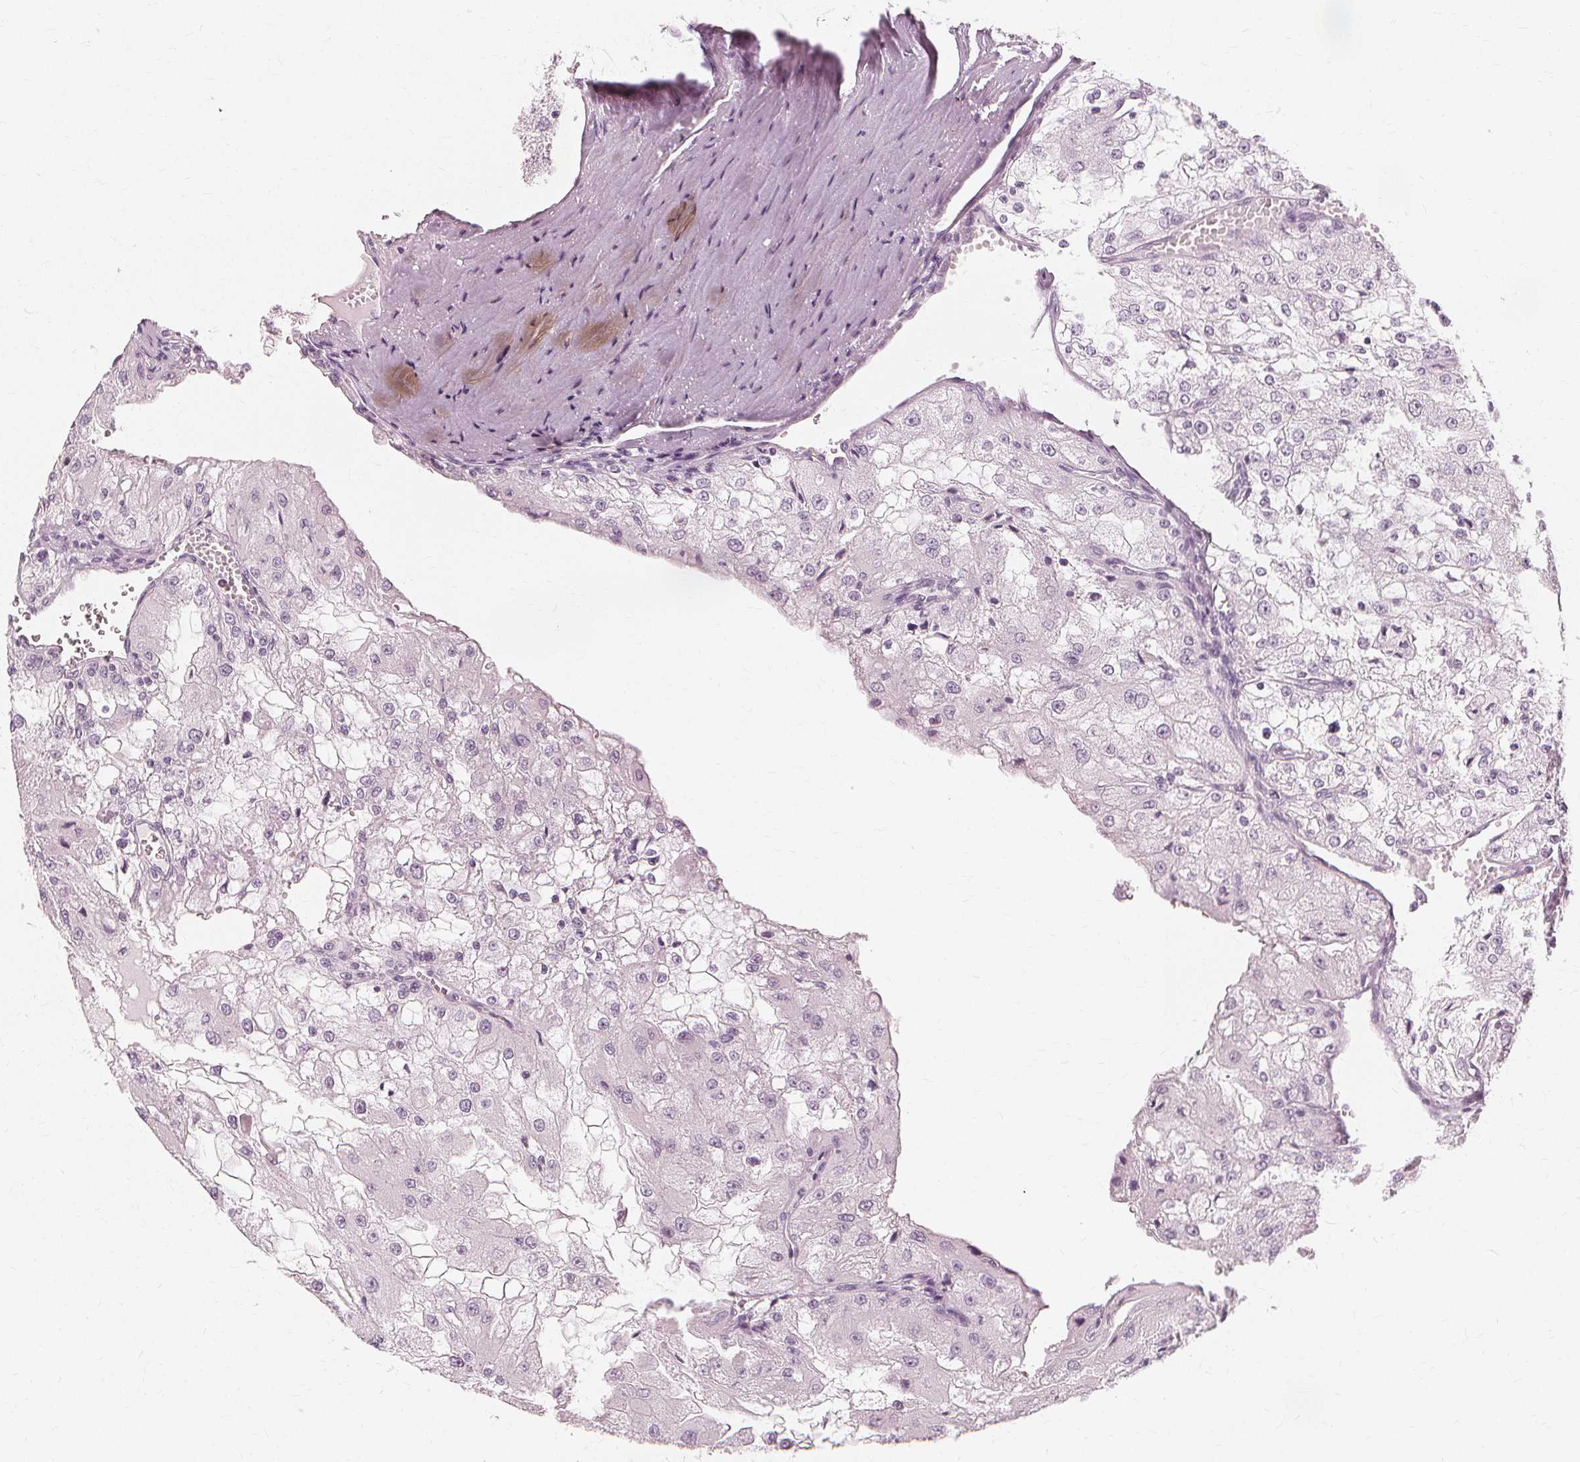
{"staining": {"intensity": "negative", "quantity": "none", "location": "none"}, "tissue": "renal cancer", "cell_type": "Tumor cells", "image_type": "cancer", "snomed": [{"axis": "morphology", "description": "Adenocarcinoma, NOS"}, {"axis": "topography", "description": "Kidney"}], "caption": "Photomicrograph shows no significant protein staining in tumor cells of renal cancer (adenocarcinoma). The staining is performed using DAB (3,3'-diaminobenzidine) brown chromogen with nuclei counter-stained in using hematoxylin.", "gene": "NXPE1", "patient": {"sex": "female", "age": 74}}